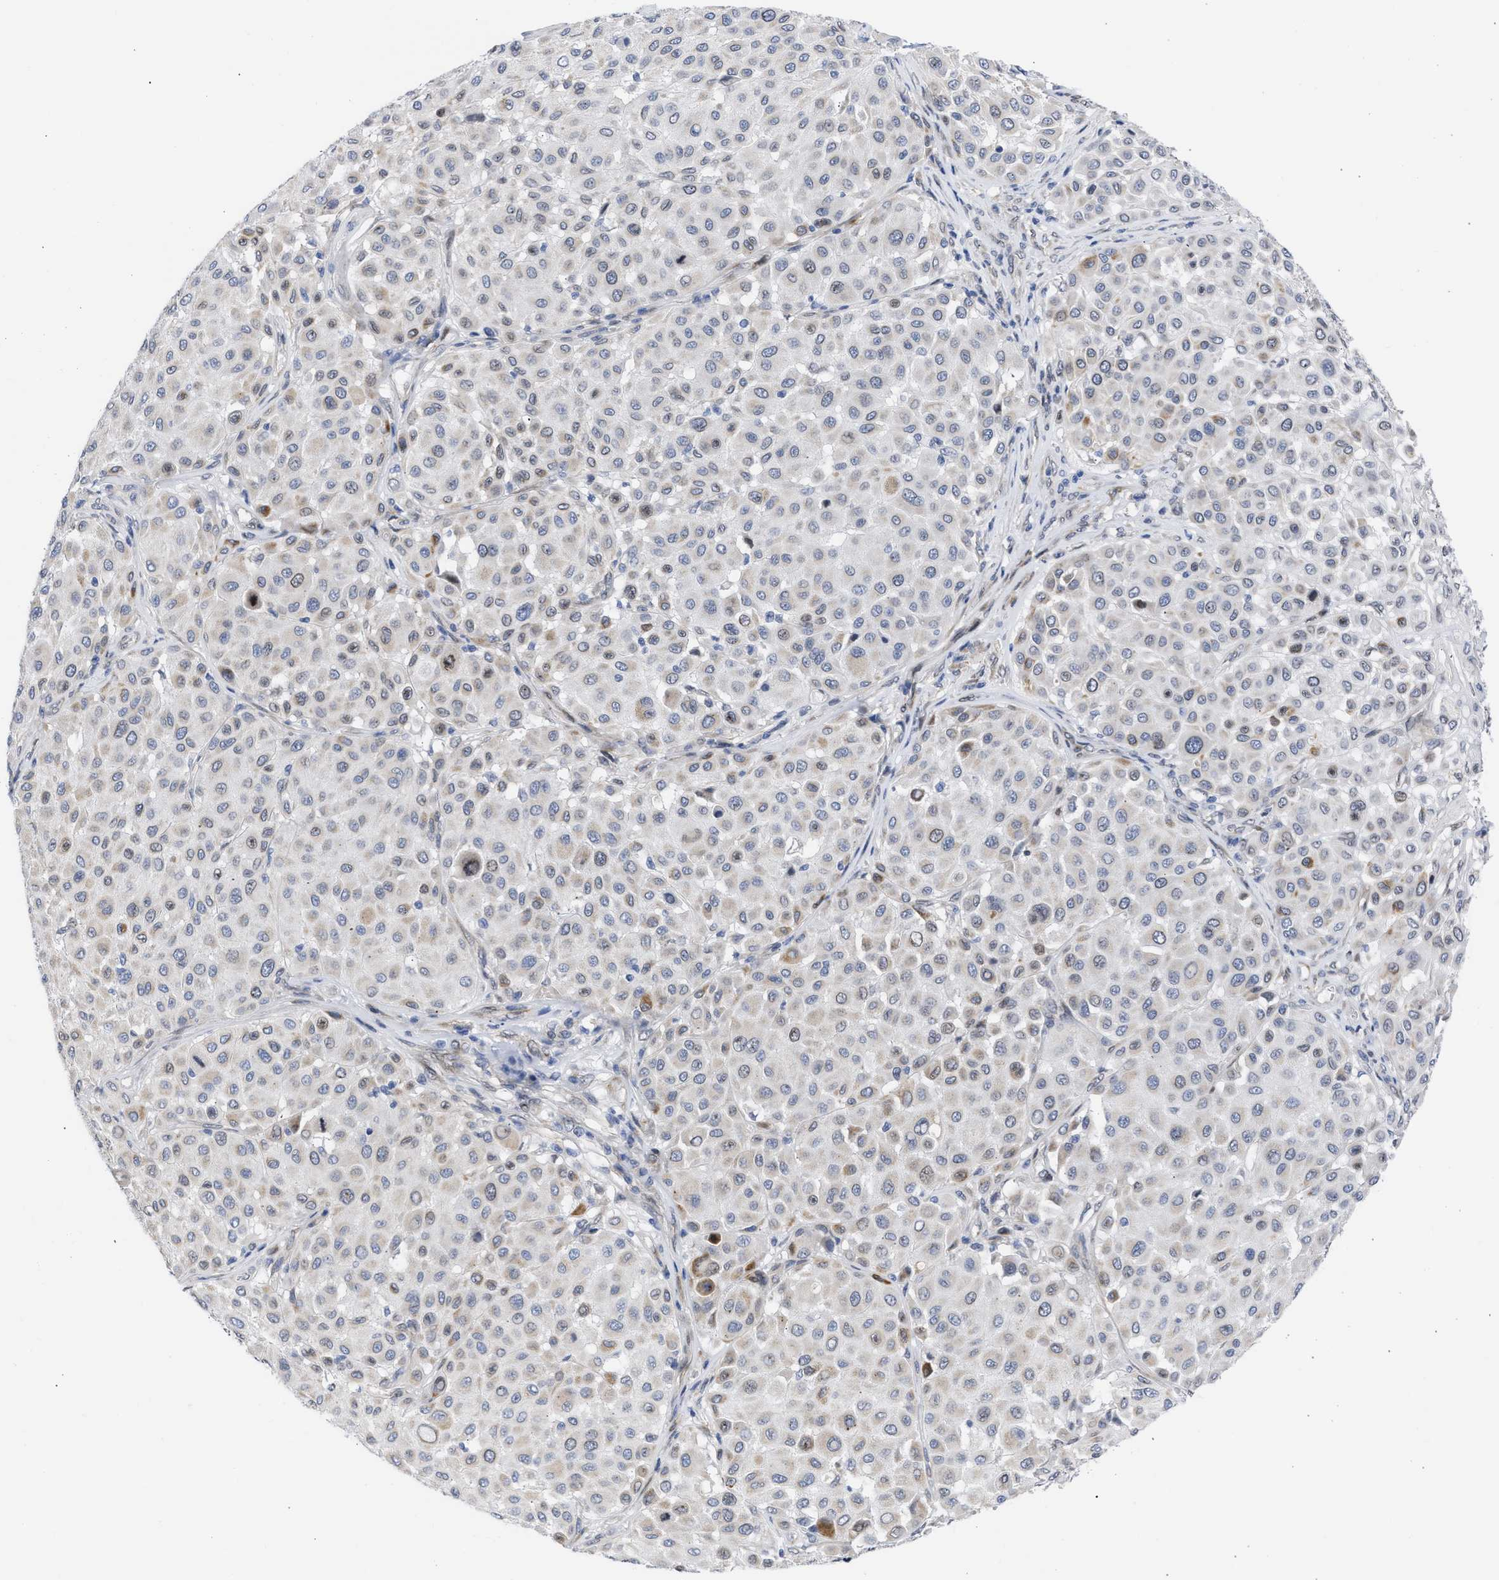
{"staining": {"intensity": "weak", "quantity": "<25%", "location": "cytoplasmic/membranous,nuclear"}, "tissue": "melanoma", "cell_type": "Tumor cells", "image_type": "cancer", "snomed": [{"axis": "morphology", "description": "Malignant melanoma, Metastatic site"}, {"axis": "topography", "description": "Soft tissue"}], "caption": "The histopathology image demonstrates no staining of tumor cells in malignant melanoma (metastatic site).", "gene": "NUP35", "patient": {"sex": "male", "age": 41}}